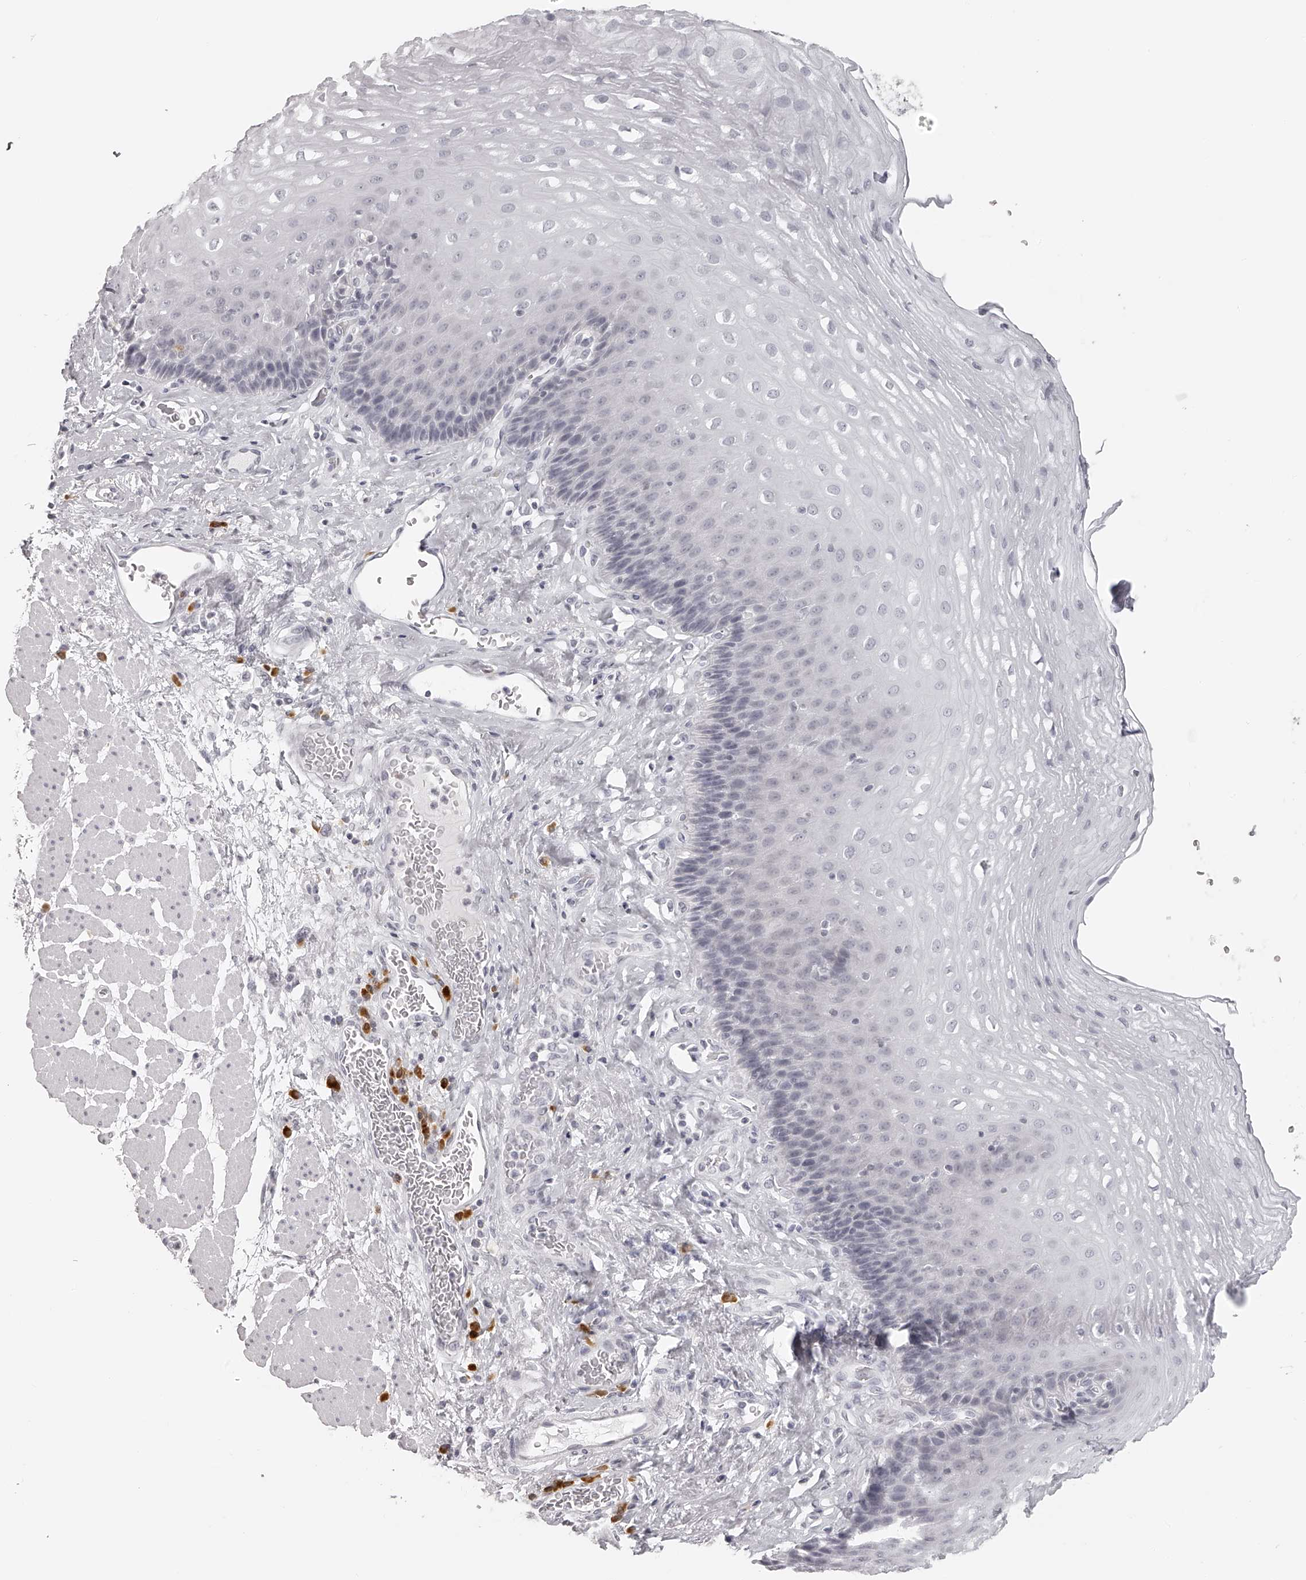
{"staining": {"intensity": "negative", "quantity": "none", "location": "none"}, "tissue": "esophagus", "cell_type": "Squamous epithelial cells", "image_type": "normal", "snomed": [{"axis": "morphology", "description": "Normal tissue, NOS"}, {"axis": "topography", "description": "Esophagus"}], "caption": "Immunohistochemistry (IHC) of normal human esophagus displays no expression in squamous epithelial cells. Brightfield microscopy of immunohistochemistry (IHC) stained with DAB (brown) and hematoxylin (blue), captured at high magnification.", "gene": "SEC11C", "patient": {"sex": "female", "age": 66}}